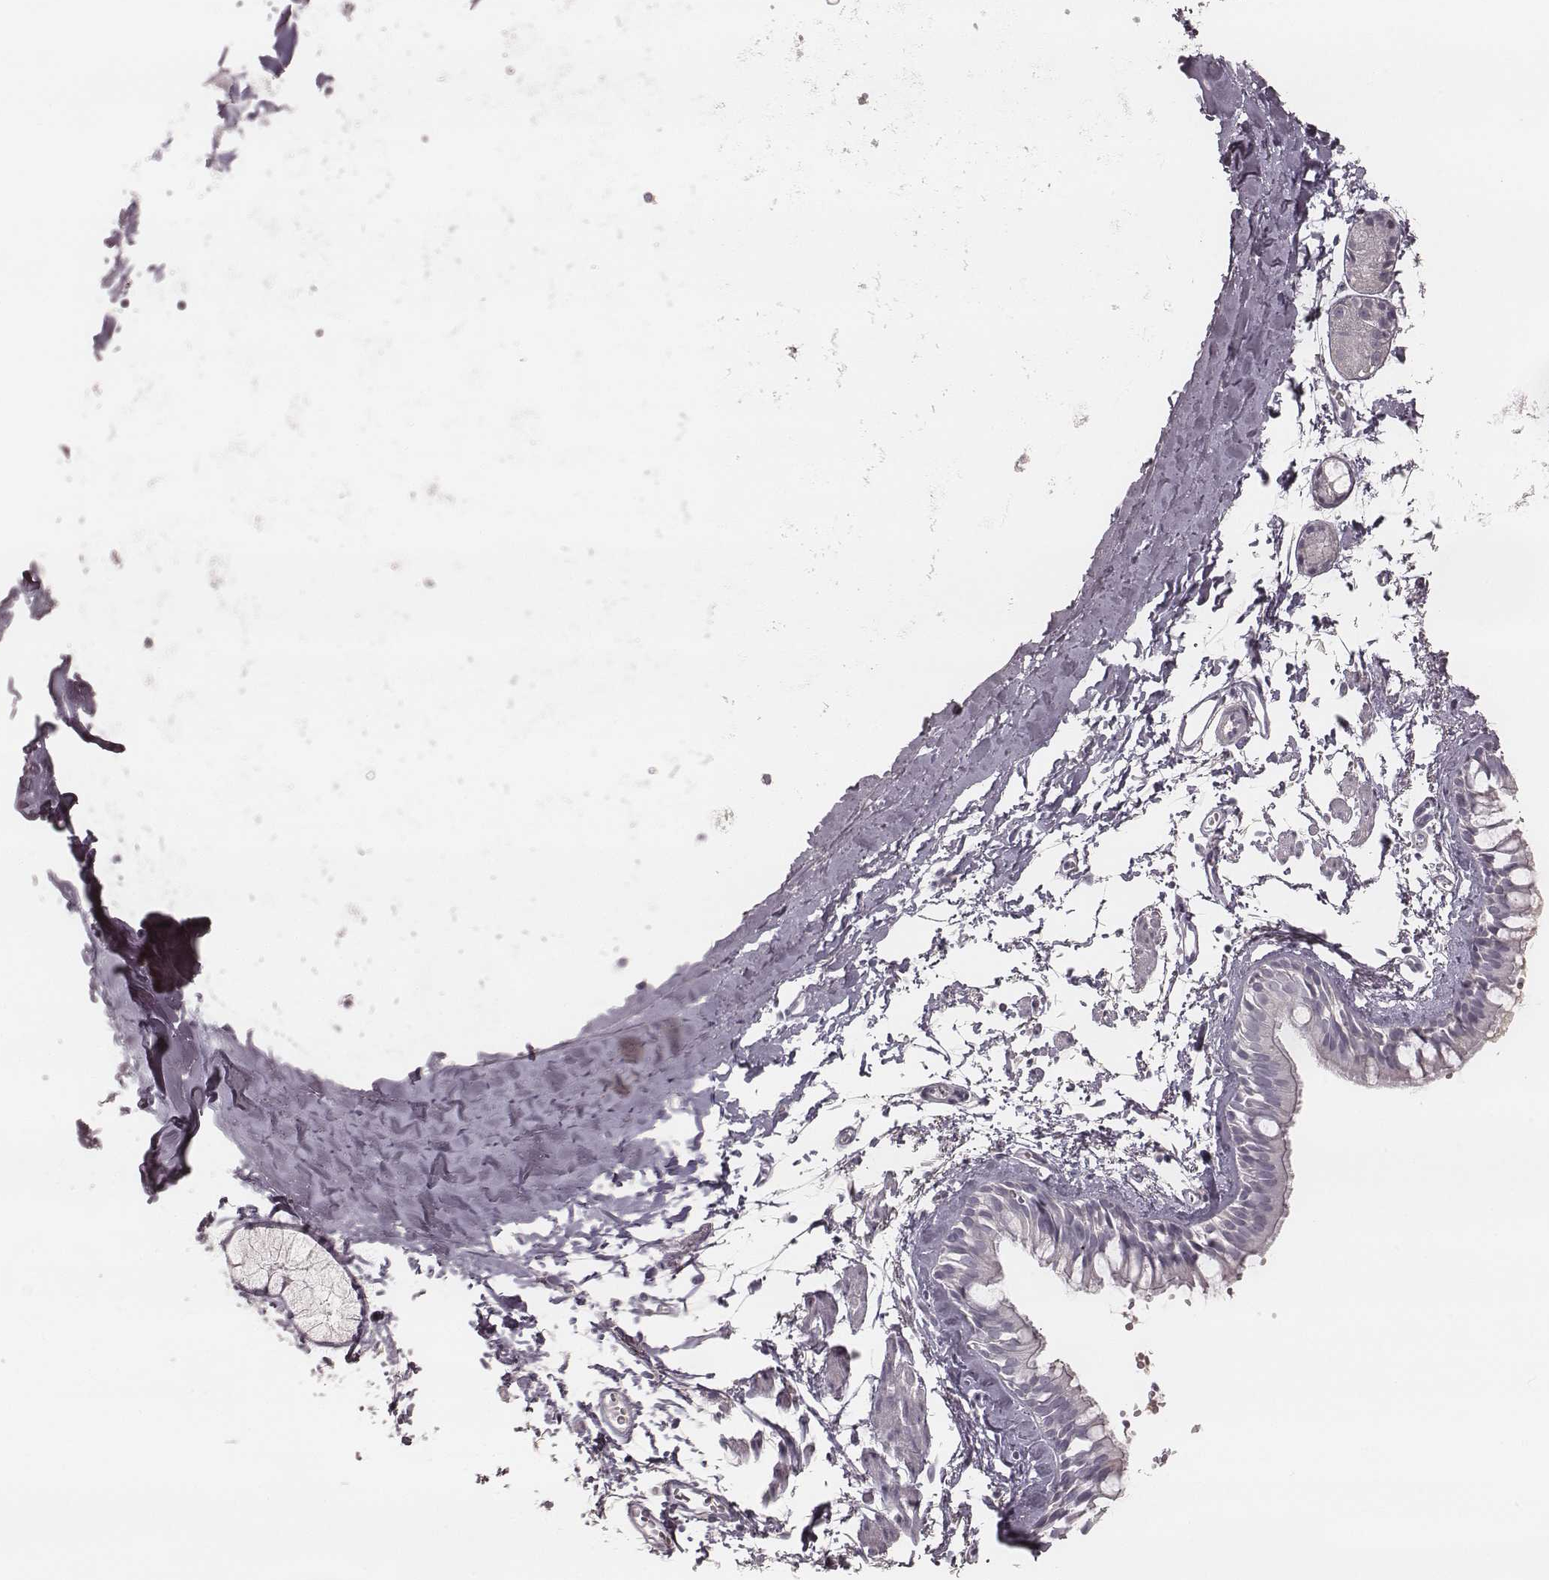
{"staining": {"intensity": "negative", "quantity": "none", "location": "none"}, "tissue": "bronchus", "cell_type": "Respiratory epithelial cells", "image_type": "normal", "snomed": [{"axis": "morphology", "description": "Normal tissue, NOS"}, {"axis": "topography", "description": "Cartilage tissue"}, {"axis": "topography", "description": "Bronchus"}], "caption": "The micrograph shows no significant staining in respiratory epithelial cells of bronchus. (Immunohistochemistry (ihc), brightfield microscopy, high magnification).", "gene": "SMIM24", "patient": {"sex": "female", "age": 59}}